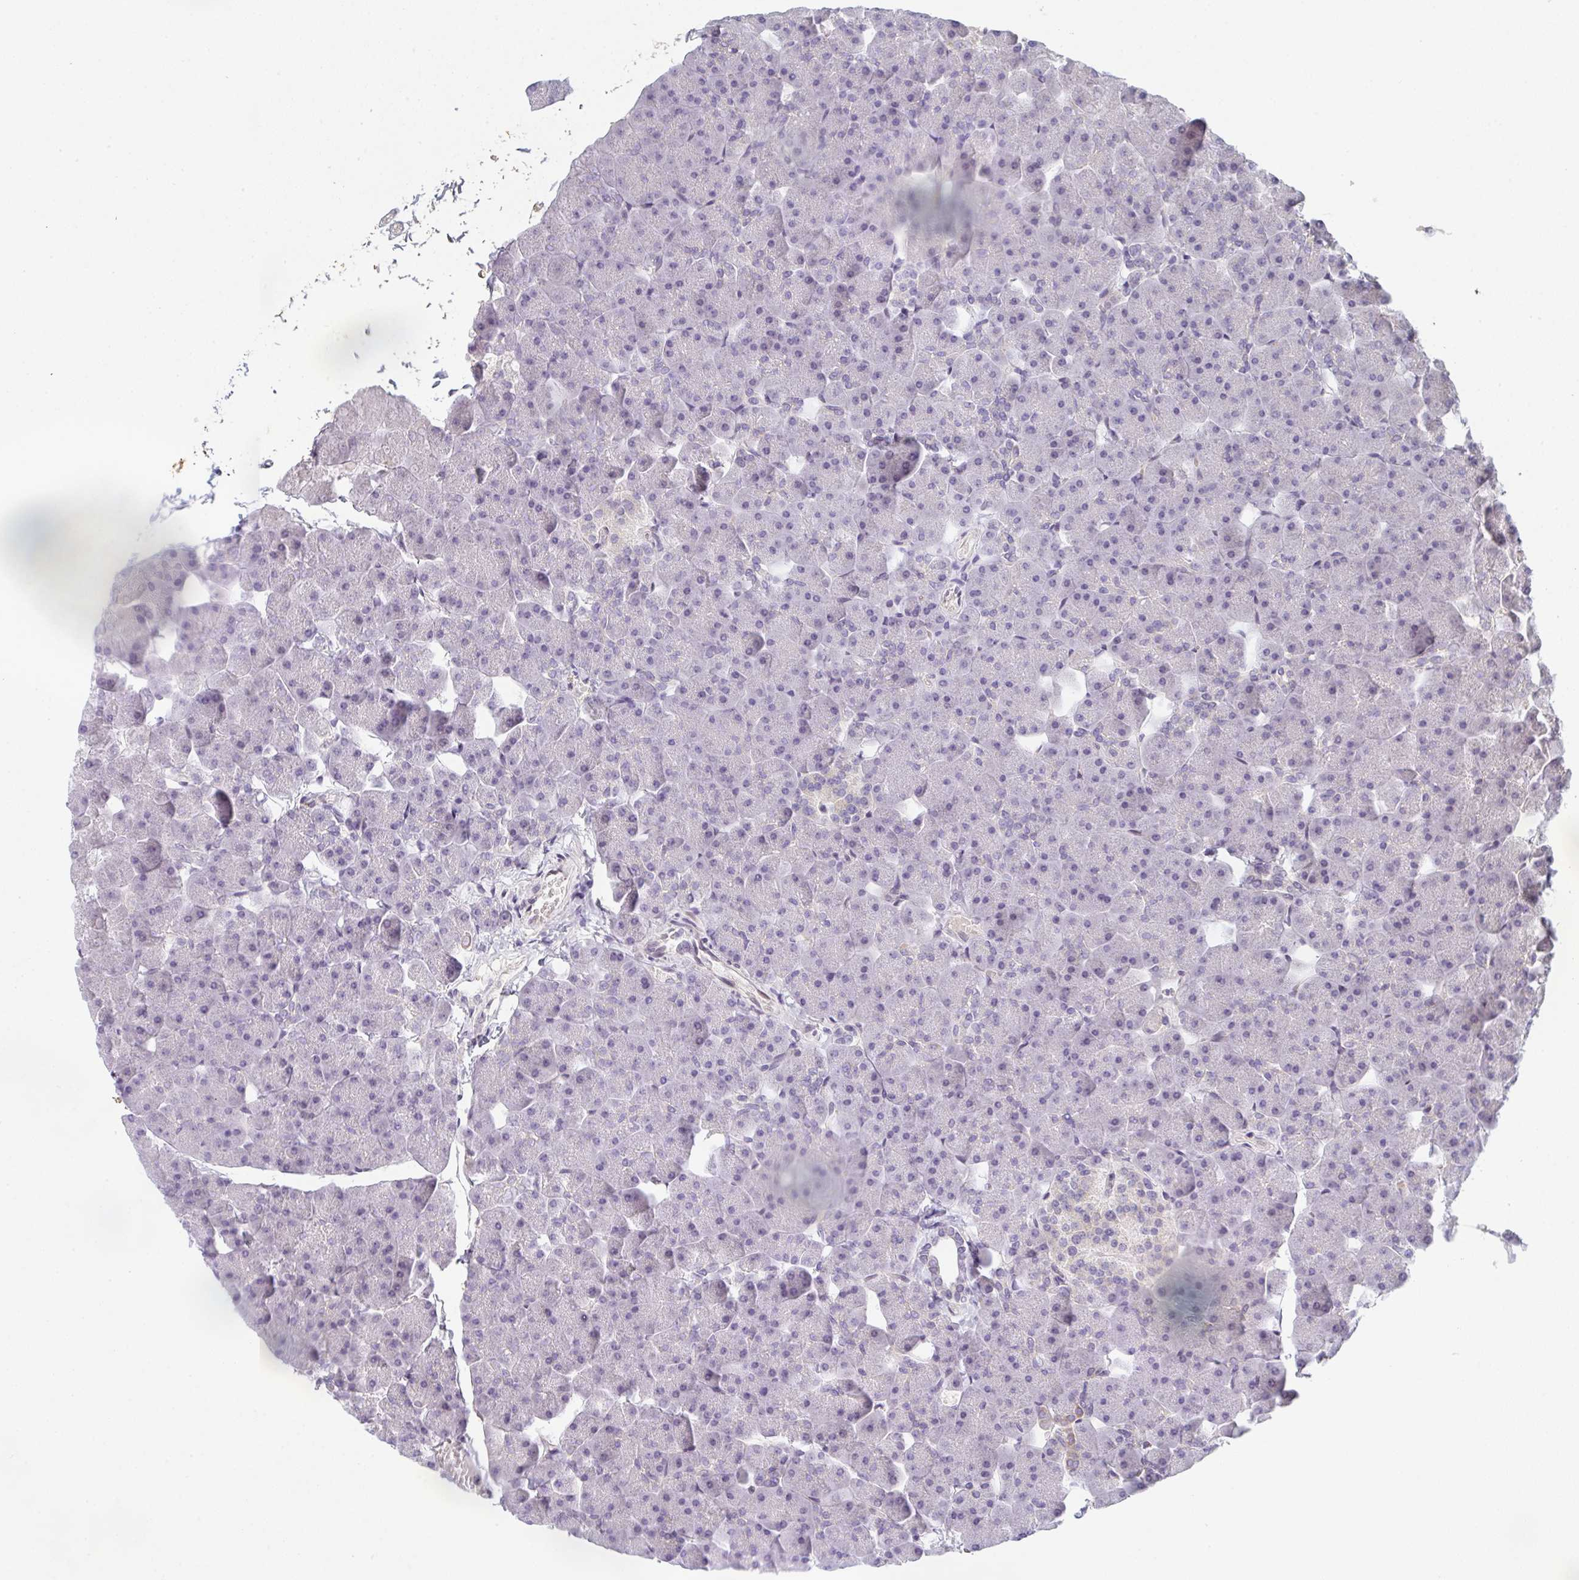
{"staining": {"intensity": "negative", "quantity": "none", "location": "none"}, "tissue": "pancreas", "cell_type": "Exocrine glandular cells", "image_type": "normal", "snomed": [{"axis": "morphology", "description": "Normal tissue, NOS"}, {"axis": "topography", "description": "Pancreas"}], "caption": "IHC image of benign pancreas: pancreas stained with DAB (3,3'-diaminobenzidine) demonstrates no significant protein expression in exocrine glandular cells. The staining was performed using DAB to visualize the protein expression in brown, while the nuclei were stained in blue with hematoxylin (Magnification: 20x).", "gene": "TNFRSF10A", "patient": {"sex": "male", "age": 35}}